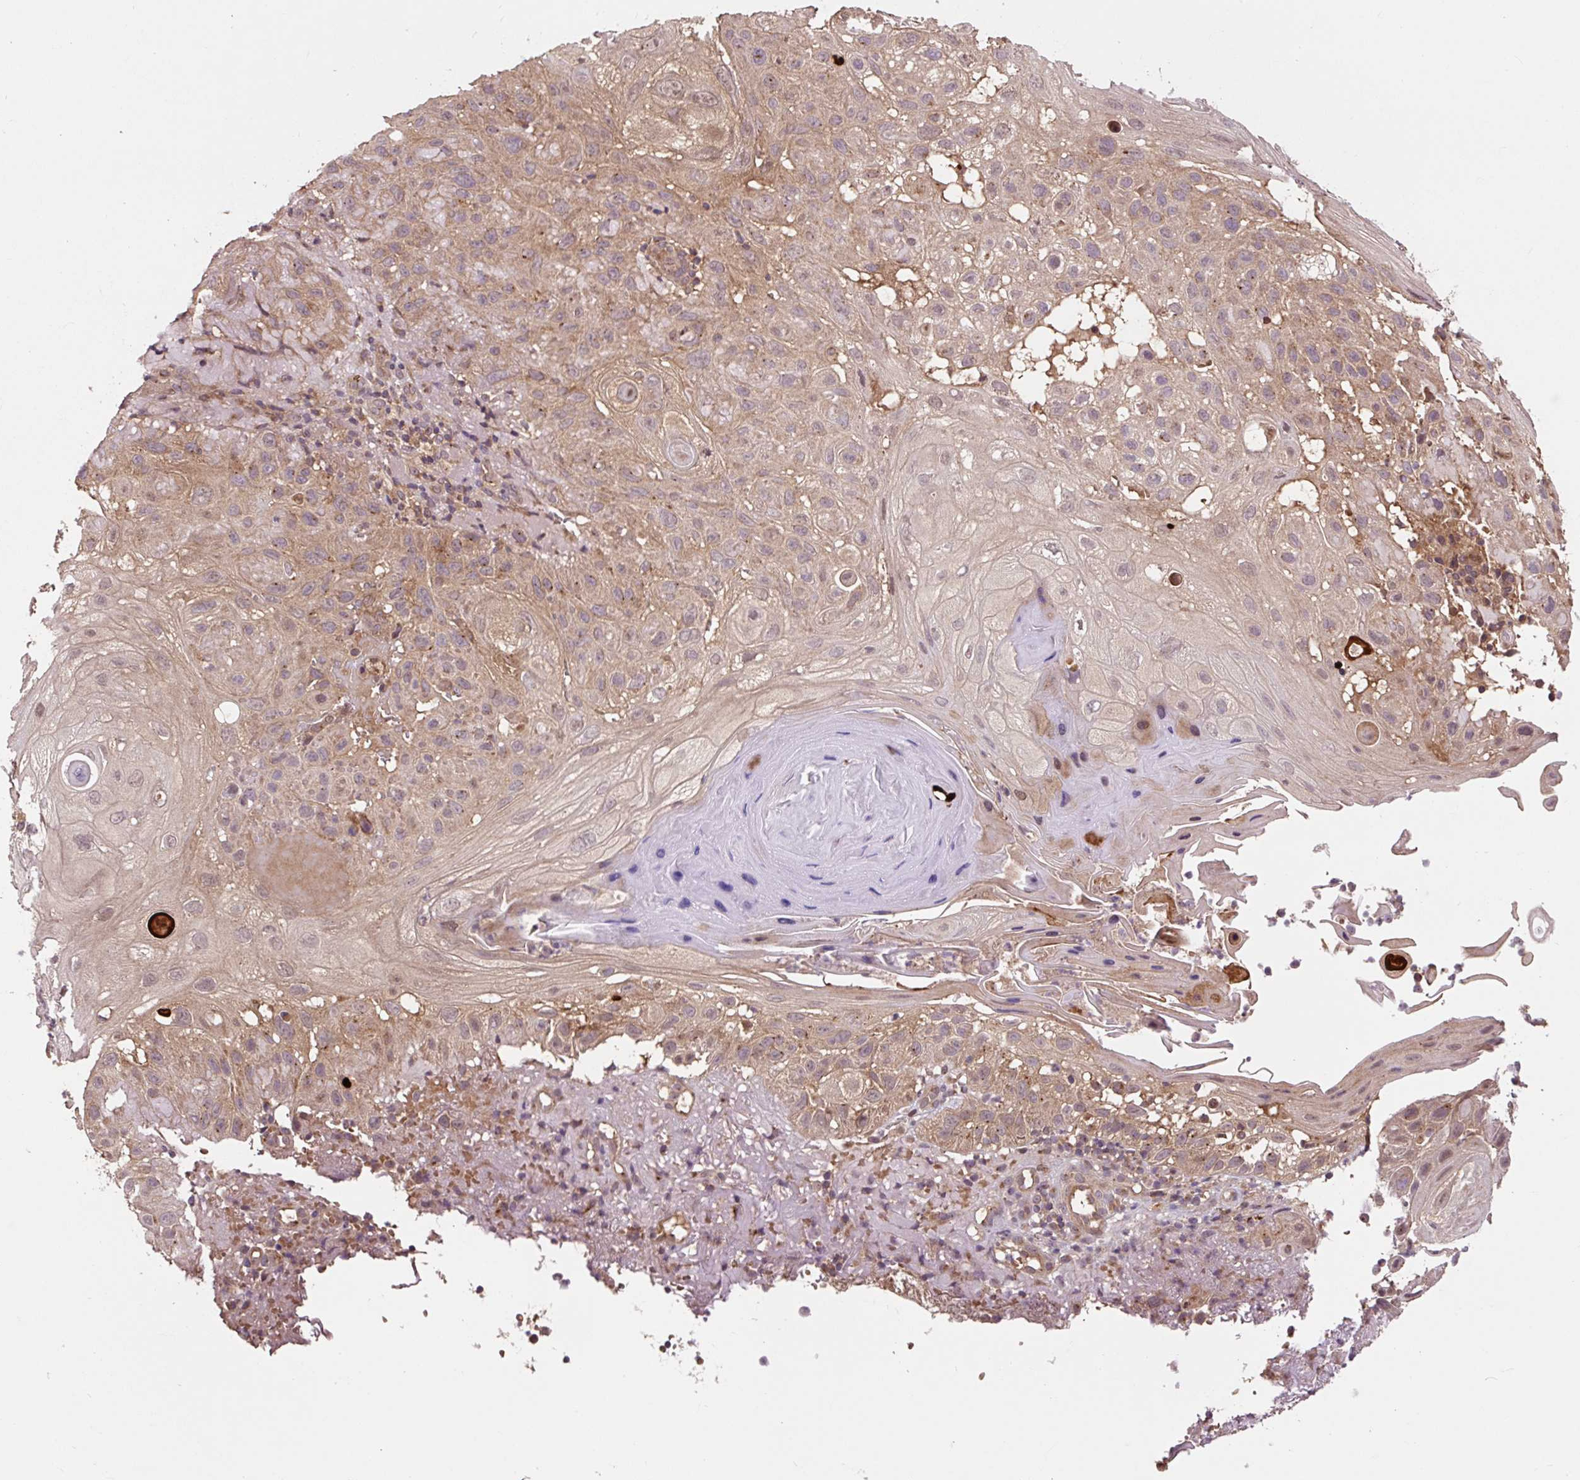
{"staining": {"intensity": "moderate", "quantity": "25%-75%", "location": "cytoplasmic/membranous"}, "tissue": "skin cancer", "cell_type": "Tumor cells", "image_type": "cancer", "snomed": [{"axis": "morphology", "description": "Normal tissue, NOS"}, {"axis": "morphology", "description": "Squamous cell carcinoma, NOS"}, {"axis": "topography", "description": "Skin"}], "caption": "Skin cancer (squamous cell carcinoma) stained for a protein exhibits moderate cytoplasmic/membranous positivity in tumor cells.", "gene": "MMS19", "patient": {"sex": "female", "age": 96}}